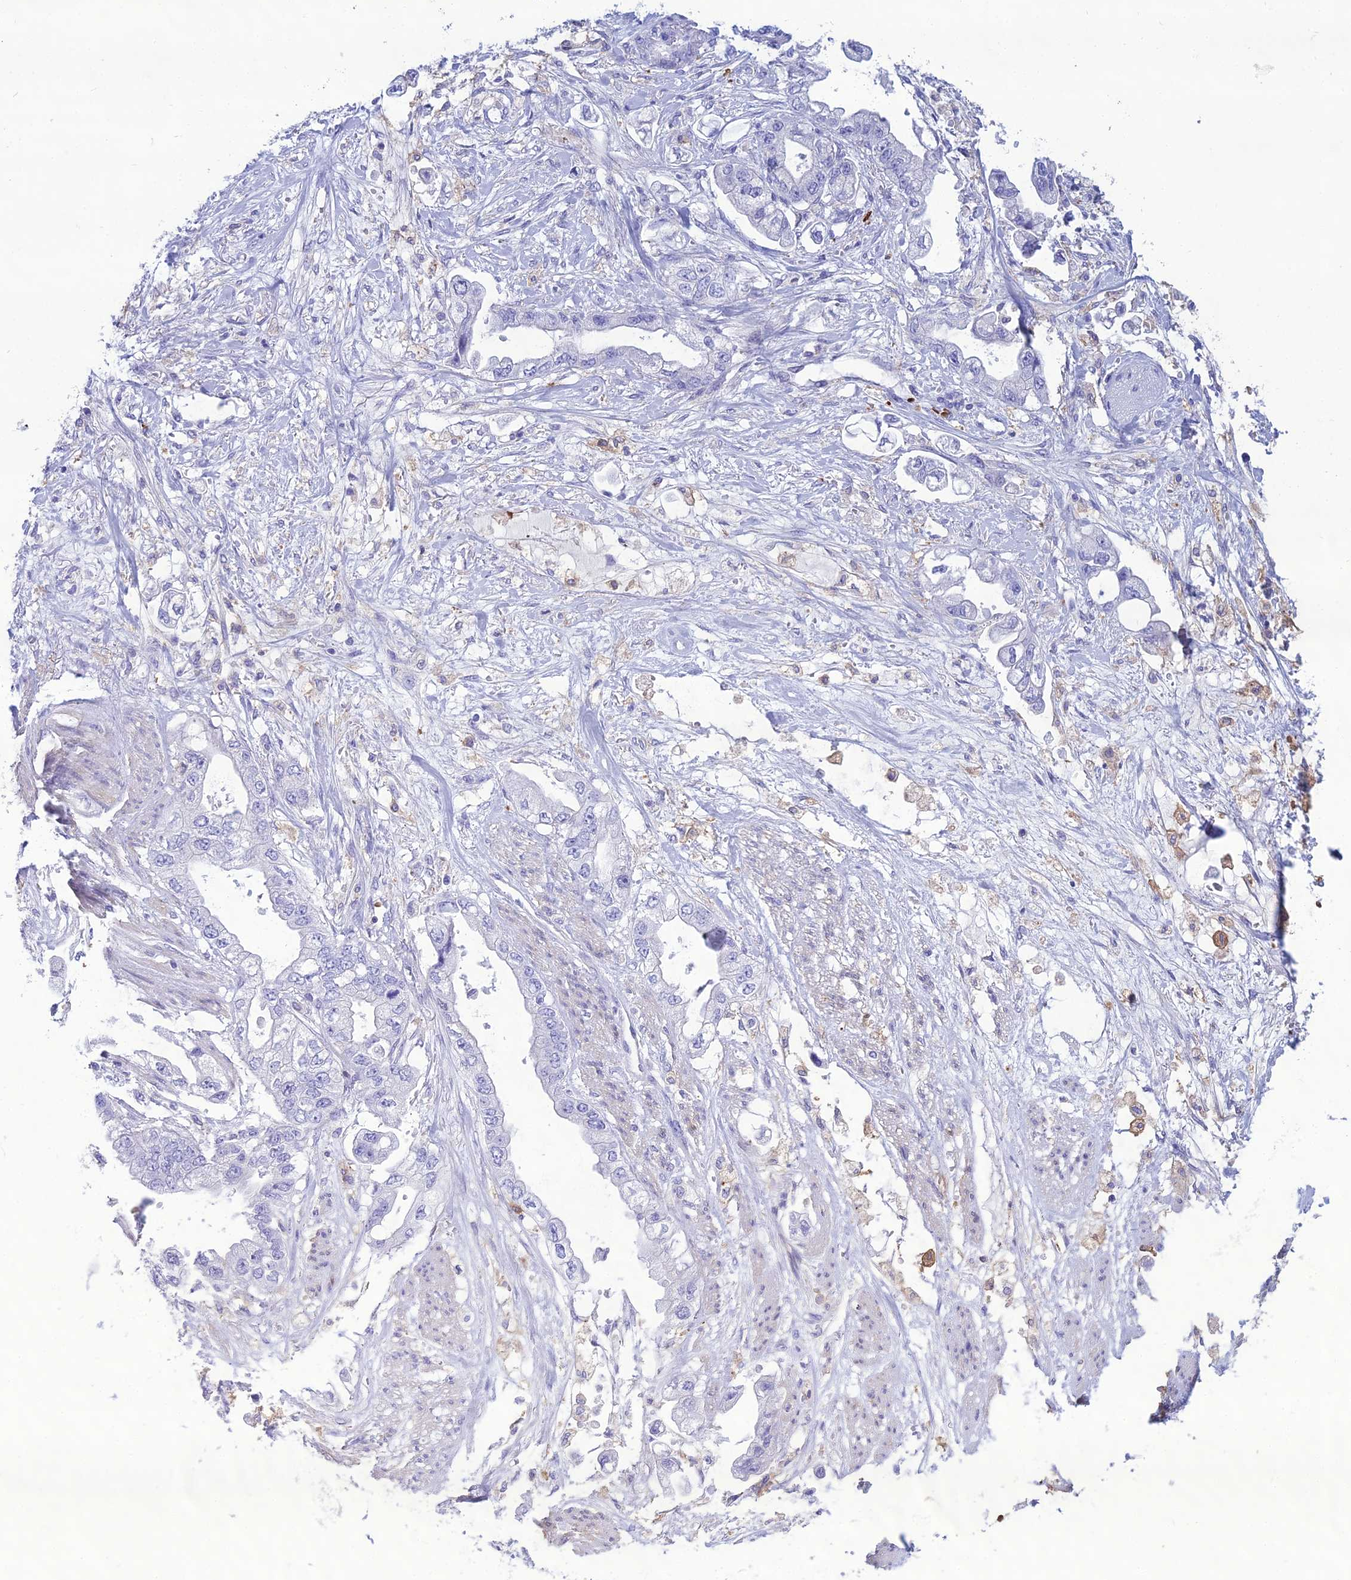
{"staining": {"intensity": "negative", "quantity": "none", "location": "none"}, "tissue": "stomach cancer", "cell_type": "Tumor cells", "image_type": "cancer", "snomed": [{"axis": "morphology", "description": "Adenocarcinoma, NOS"}, {"axis": "topography", "description": "Stomach"}], "caption": "There is no significant expression in tumor cells of adenocarcinoma (stomach). (Brightfield microscopy of DAB (3,3'-diaminobenzidine) immunohistochemistry at high magnification).", "gene": "CRB2", "patient": {"sex": "male", "age": 62}}